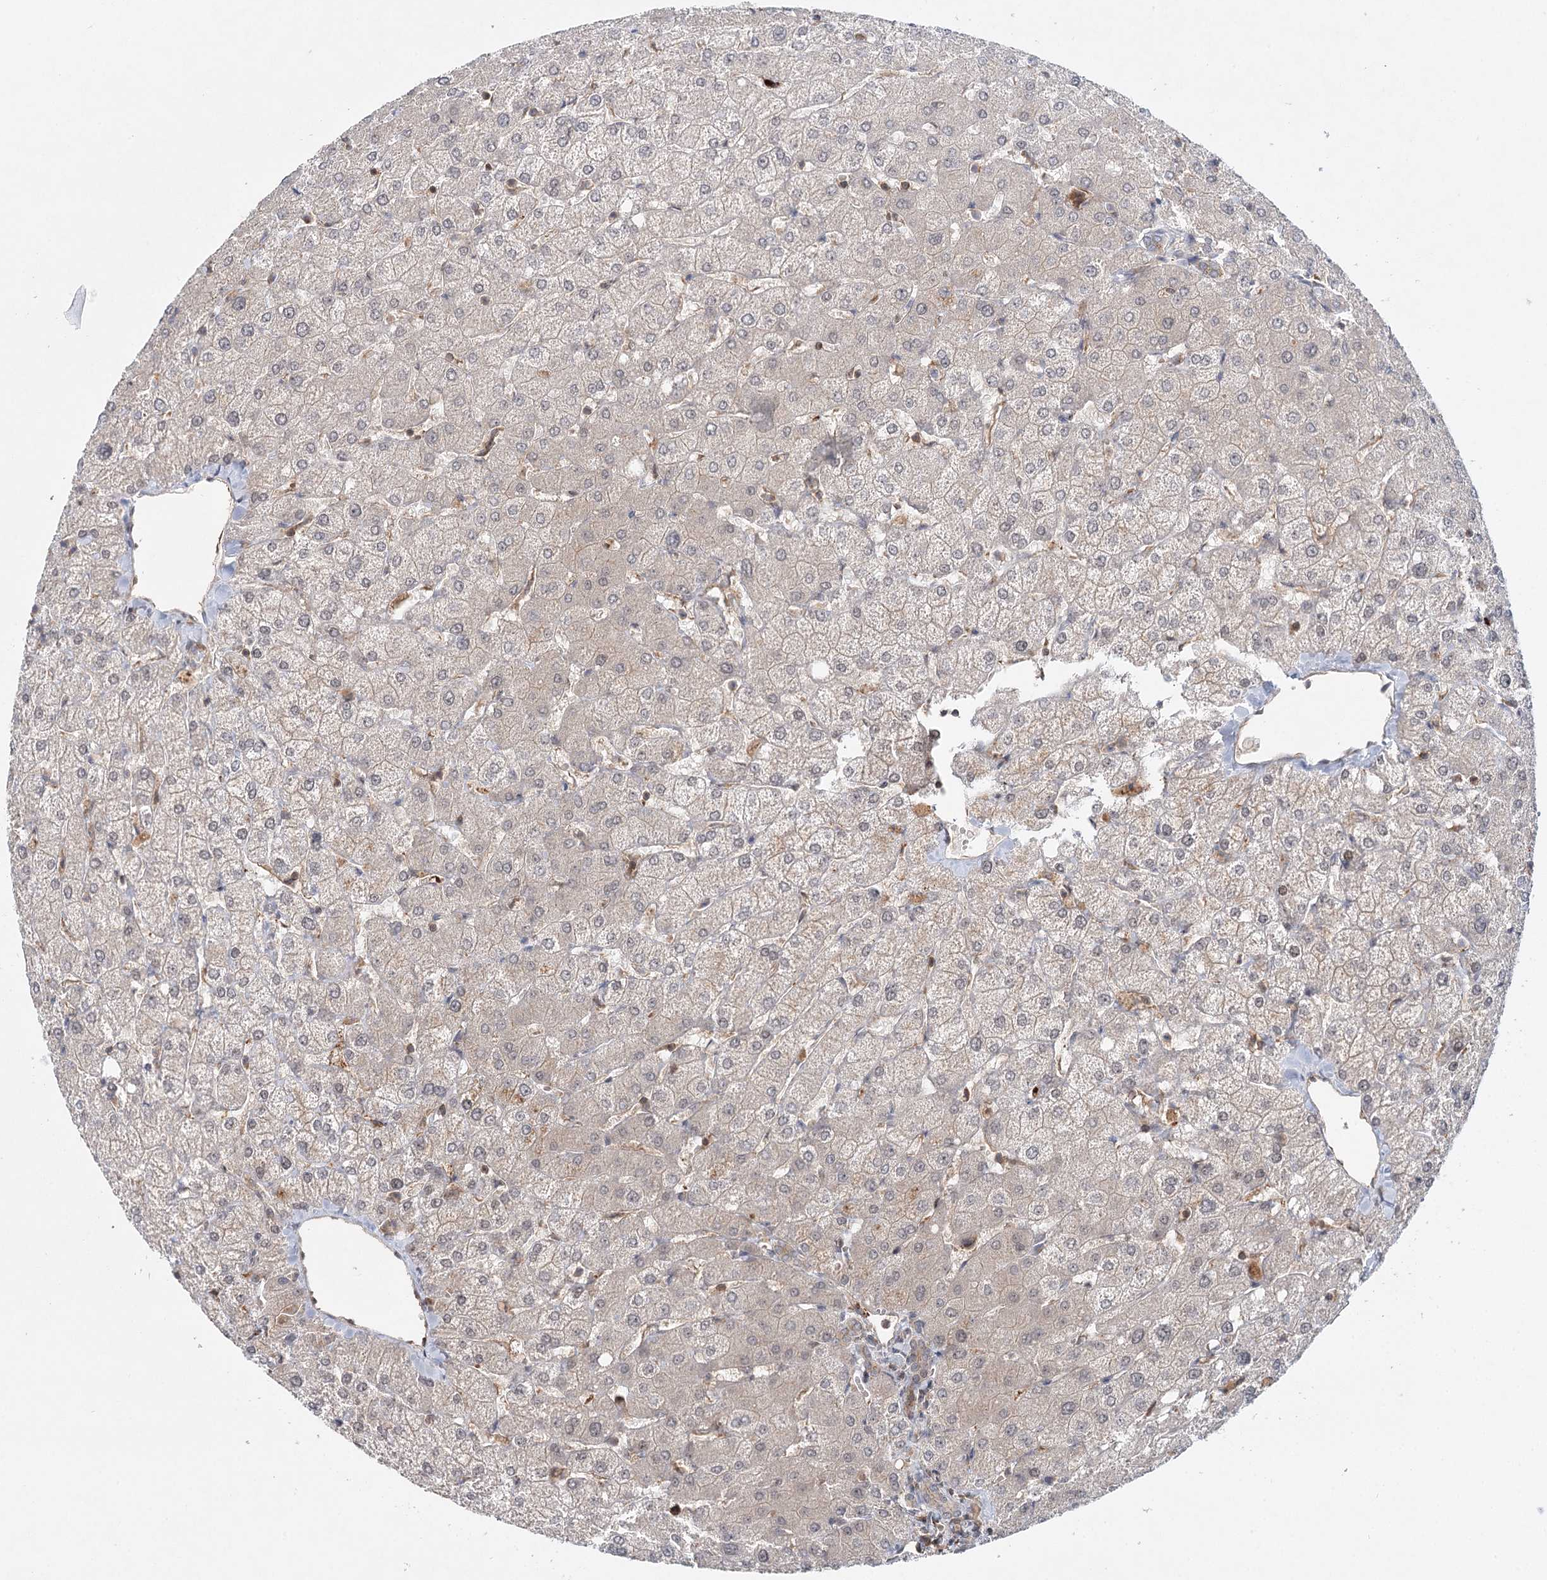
{"staining": {"intensity": "moderate", "quantity": "<25%", "location": "cytoplasmic/membranous"}, "tissue": "liver", "cell_type": "Cholangiocytes", "image_type": "normal", "snomed": [{"axis": "morphology", "description": "Normal tissue, NOS"}, {"axis": "topography", "description": "Liver"}], "caption": "An IHC image of normal tissue is shown. Protein staining in brown highlights moderate cytoplasmic/membranous positivity in liver within cholangiocytes.", "gene": "WDR44", "patient": {"sex": "female", "age": 54}}